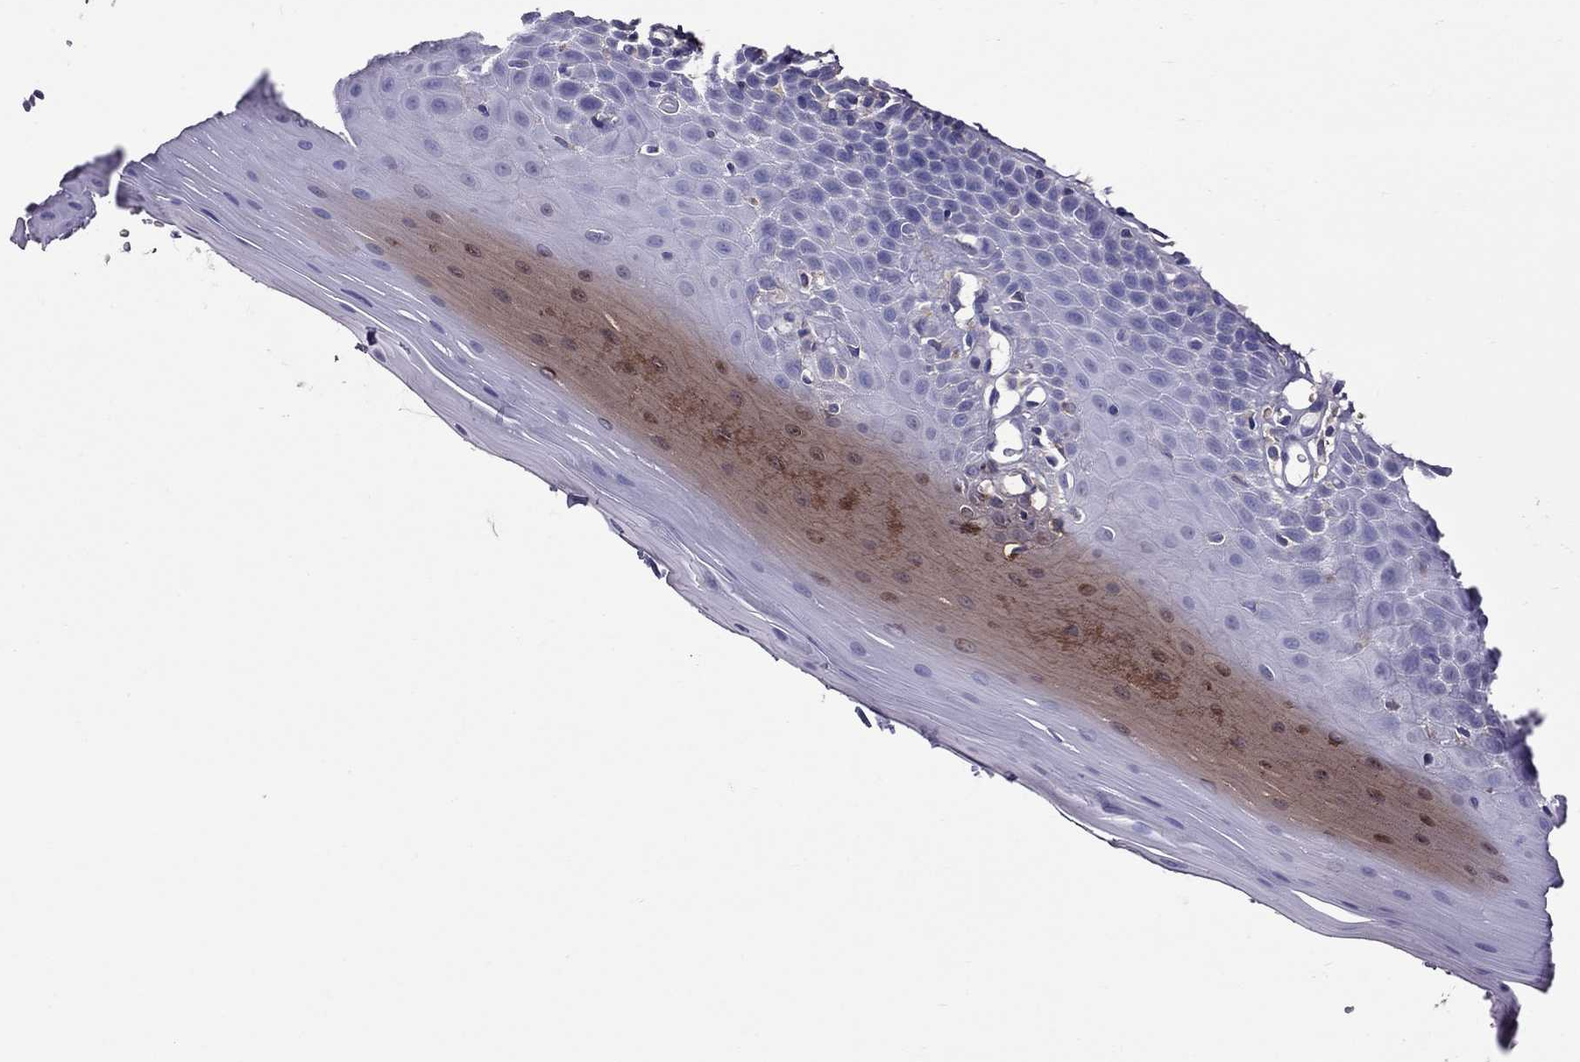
{"staining": {"intensity": "negative", "quantity": "none", "location": "none"}, "tissue": "oral mucosa", "cell_type": "Squamous epithelial cells", "image_type": "normal", "snomed": [{"axis": "morphology", "description": "Normal tissue, NOS"}, {"axis": "topography", "description": "Oral tissue"}], "caption": "Image shows no significant protein positivity in squamous epithelial cells of unremarkable oral mucosa. Brightfield microscopy of immunohistochemistry (IHC) stained with DAB (brown) and hematoxylin (blue), captured at high magnification.", "gene": "TEX22", "patient": {"sex": "male", "age": 81}}